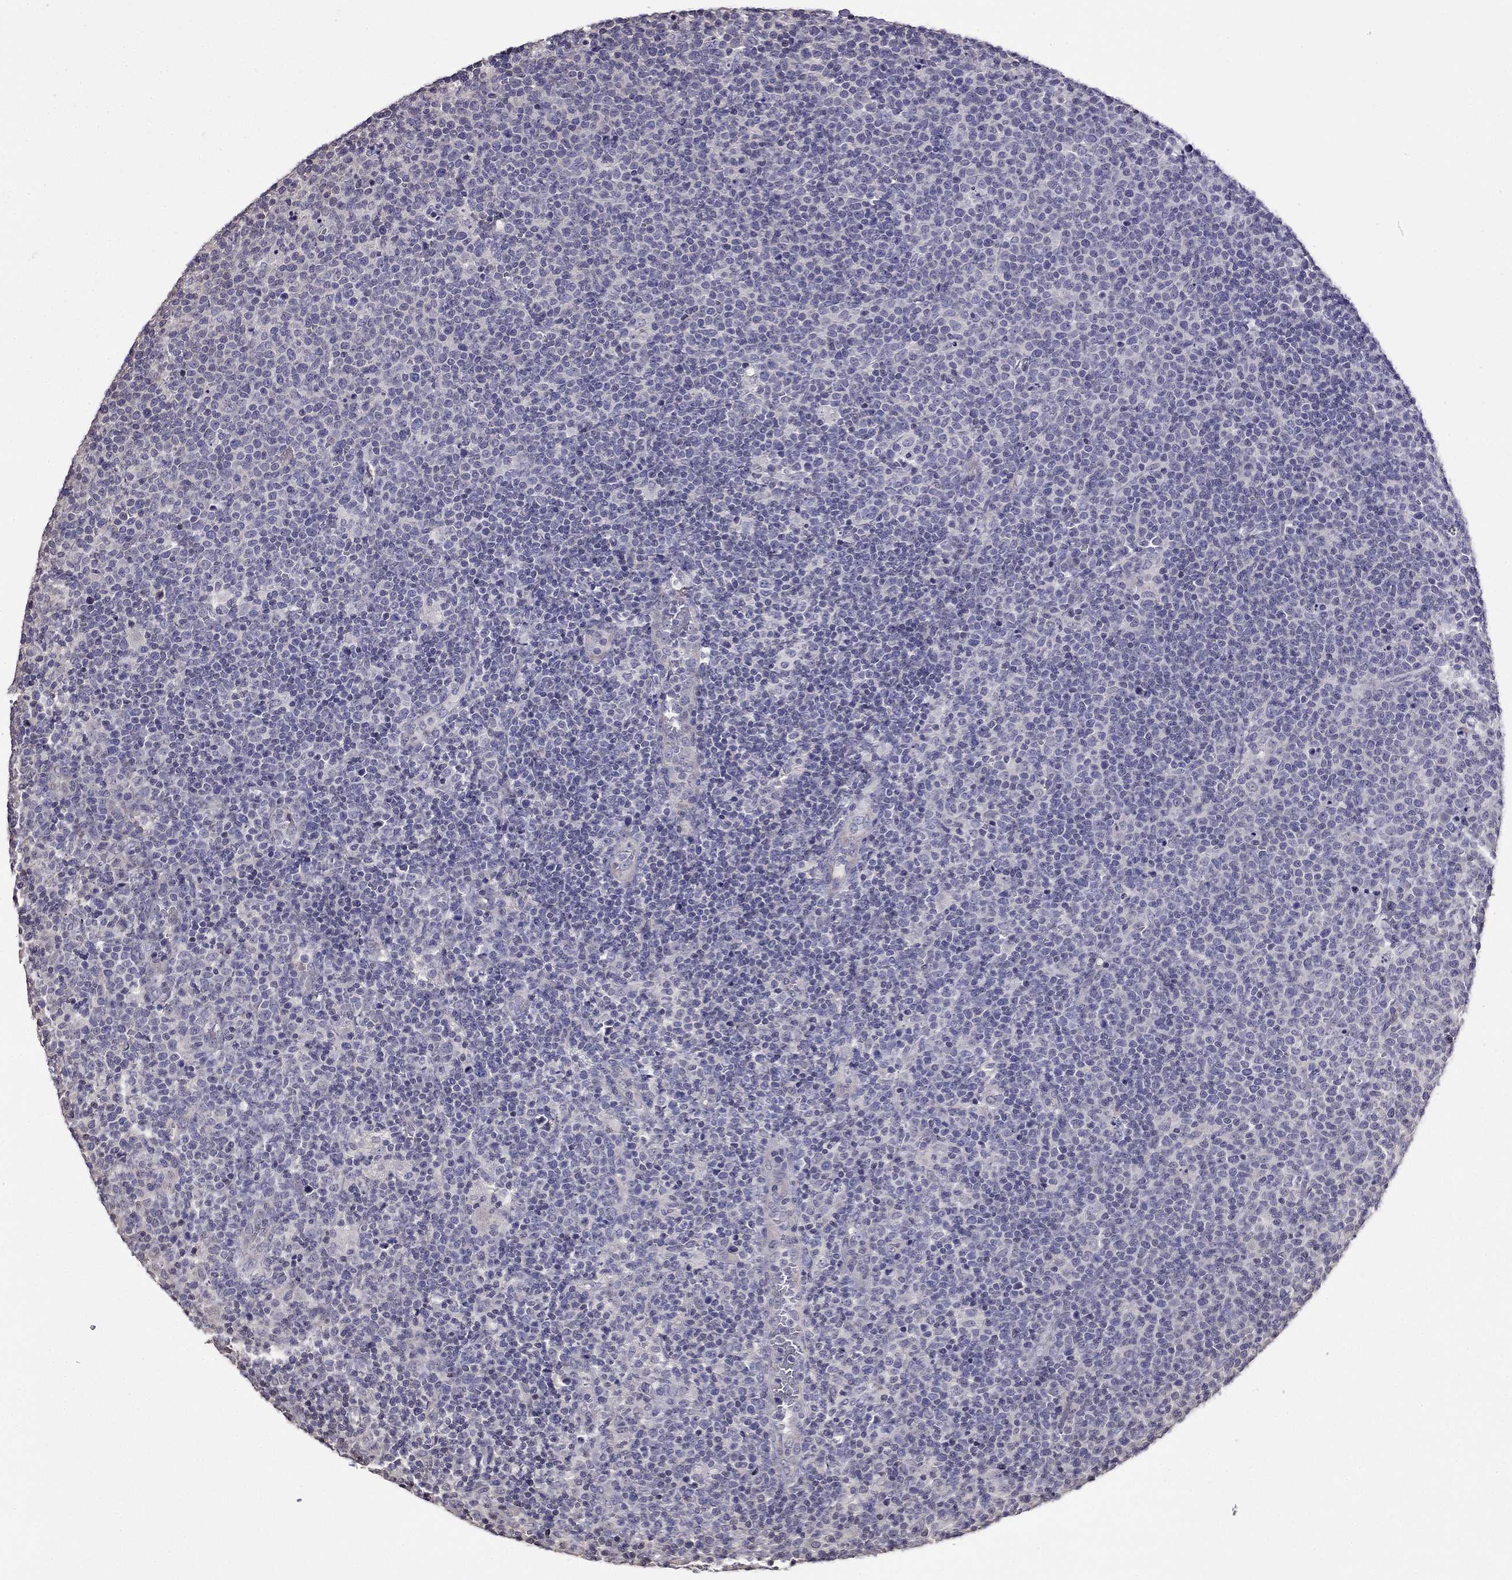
{"staining": {"intensity": "negative", "quantity": "none", "location": "none"}, "tissue": "lymphoma", "cell_type": "Tumor cells", "image_type": "cancer", "snomed": [{"axis": "morphology", "description": "Malignant lymphoma, non-Hodgkin's type, High grade"}, {"axis": "topography", "description": "Lymph node"}], "caption": "IHC histopathology image of neoplastic tissue: human lymphoma stained with DAB displays no significant protein staining in tumor cells. (DAB immunohistochemistry (IHC) visualized using brightfield microscopy, high magnification).", "gene": "GUCA1B", "patient": {"sex": "male", "age": 61}}